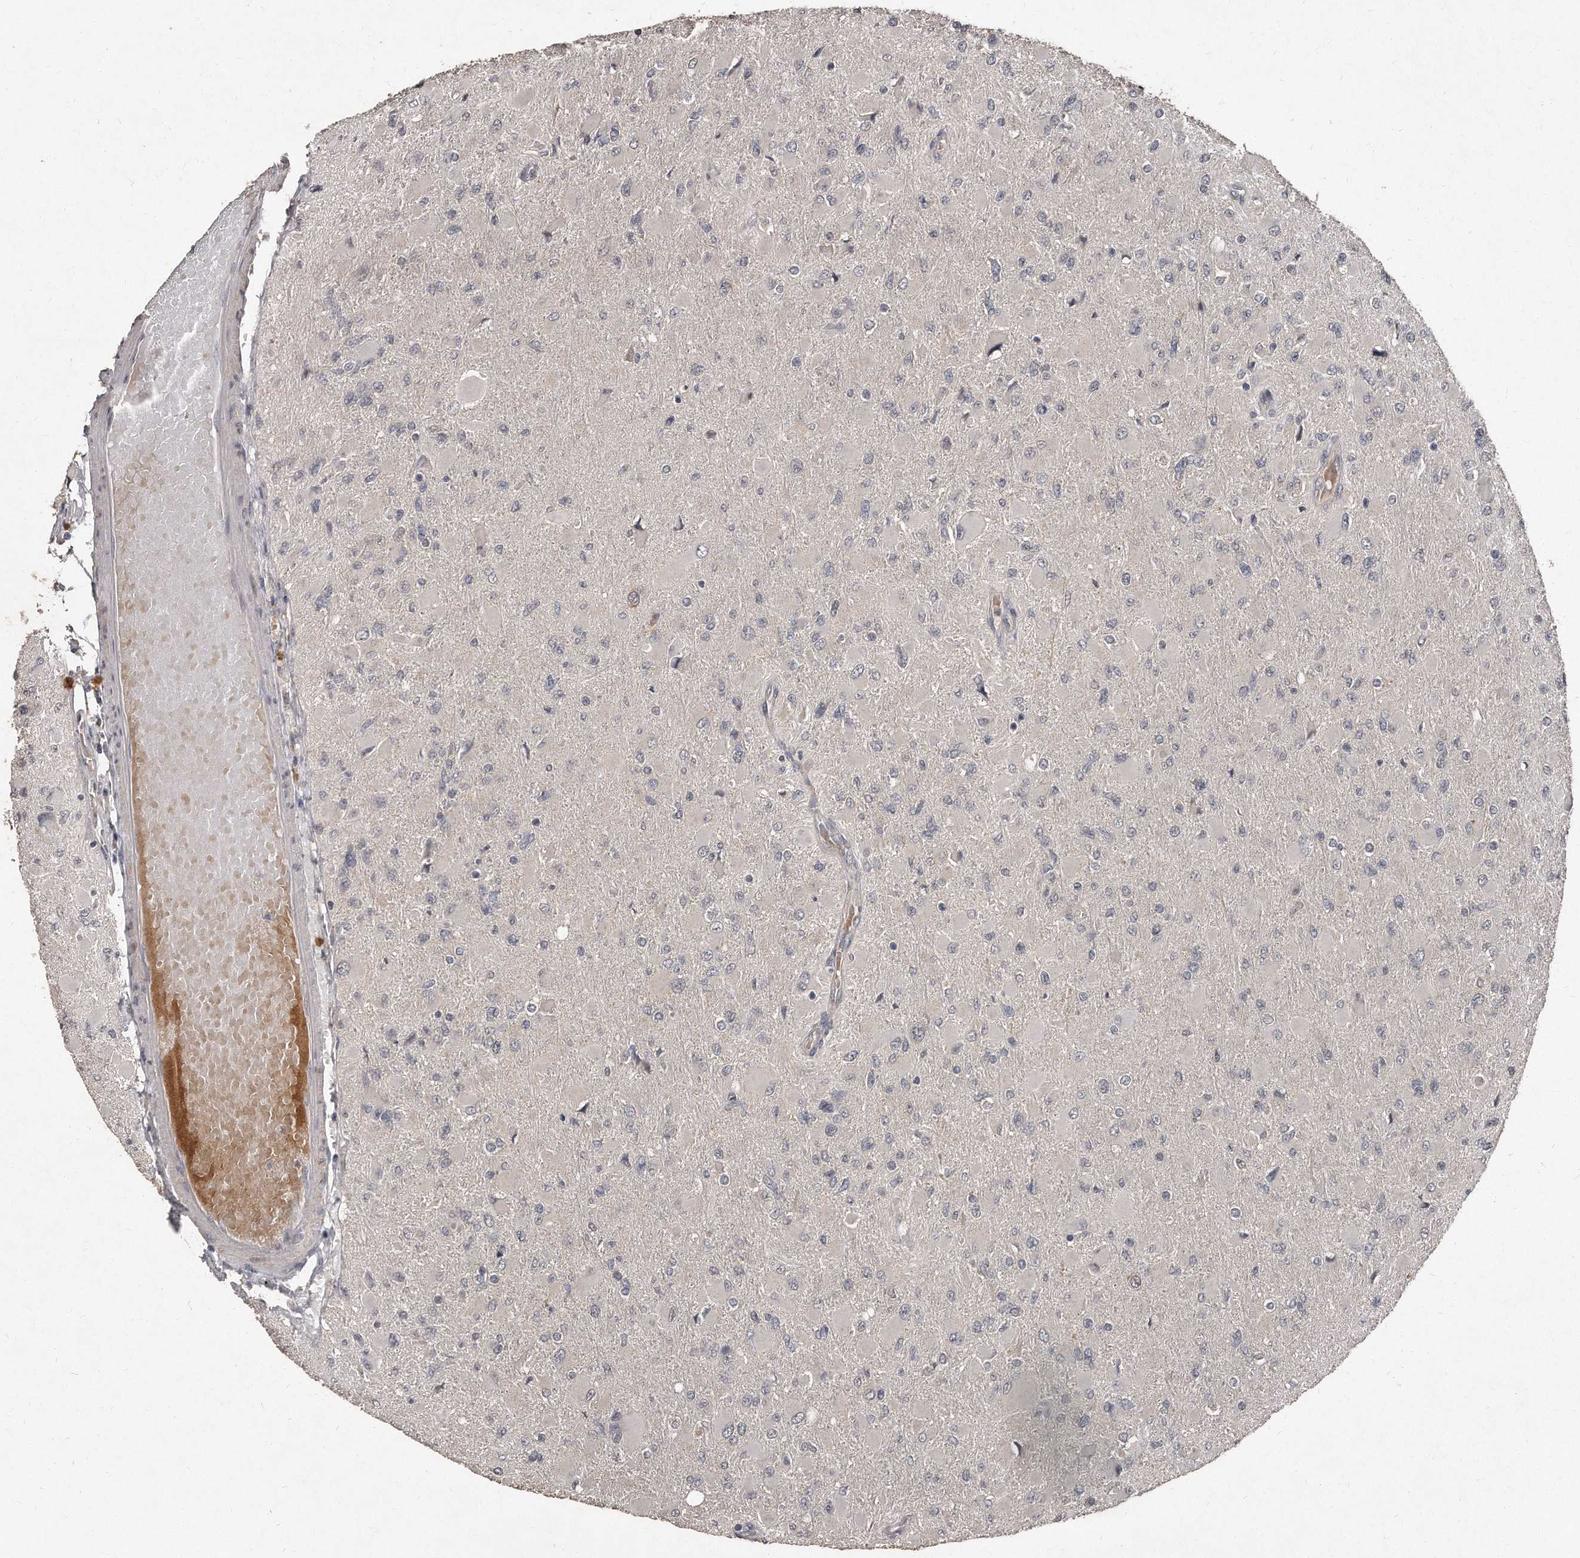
{"staining": {"intensity": "negative", "quantity": "none", "location": "none"}, "tissue": "glioma", "cell_type": "Tumor cells", "image_type": "cancer", "snomed": [{"axis": "morphology", "description": "Glioma, malignant, High grade"}, {"axis": "topography", "description": "Cerebral cortex"}], "caption": "Tumor cells are negative for brown protein staining in malignant high-grade glioma.", "gene": "GRB10", "patient": {"sex": "female", "age": 36}}